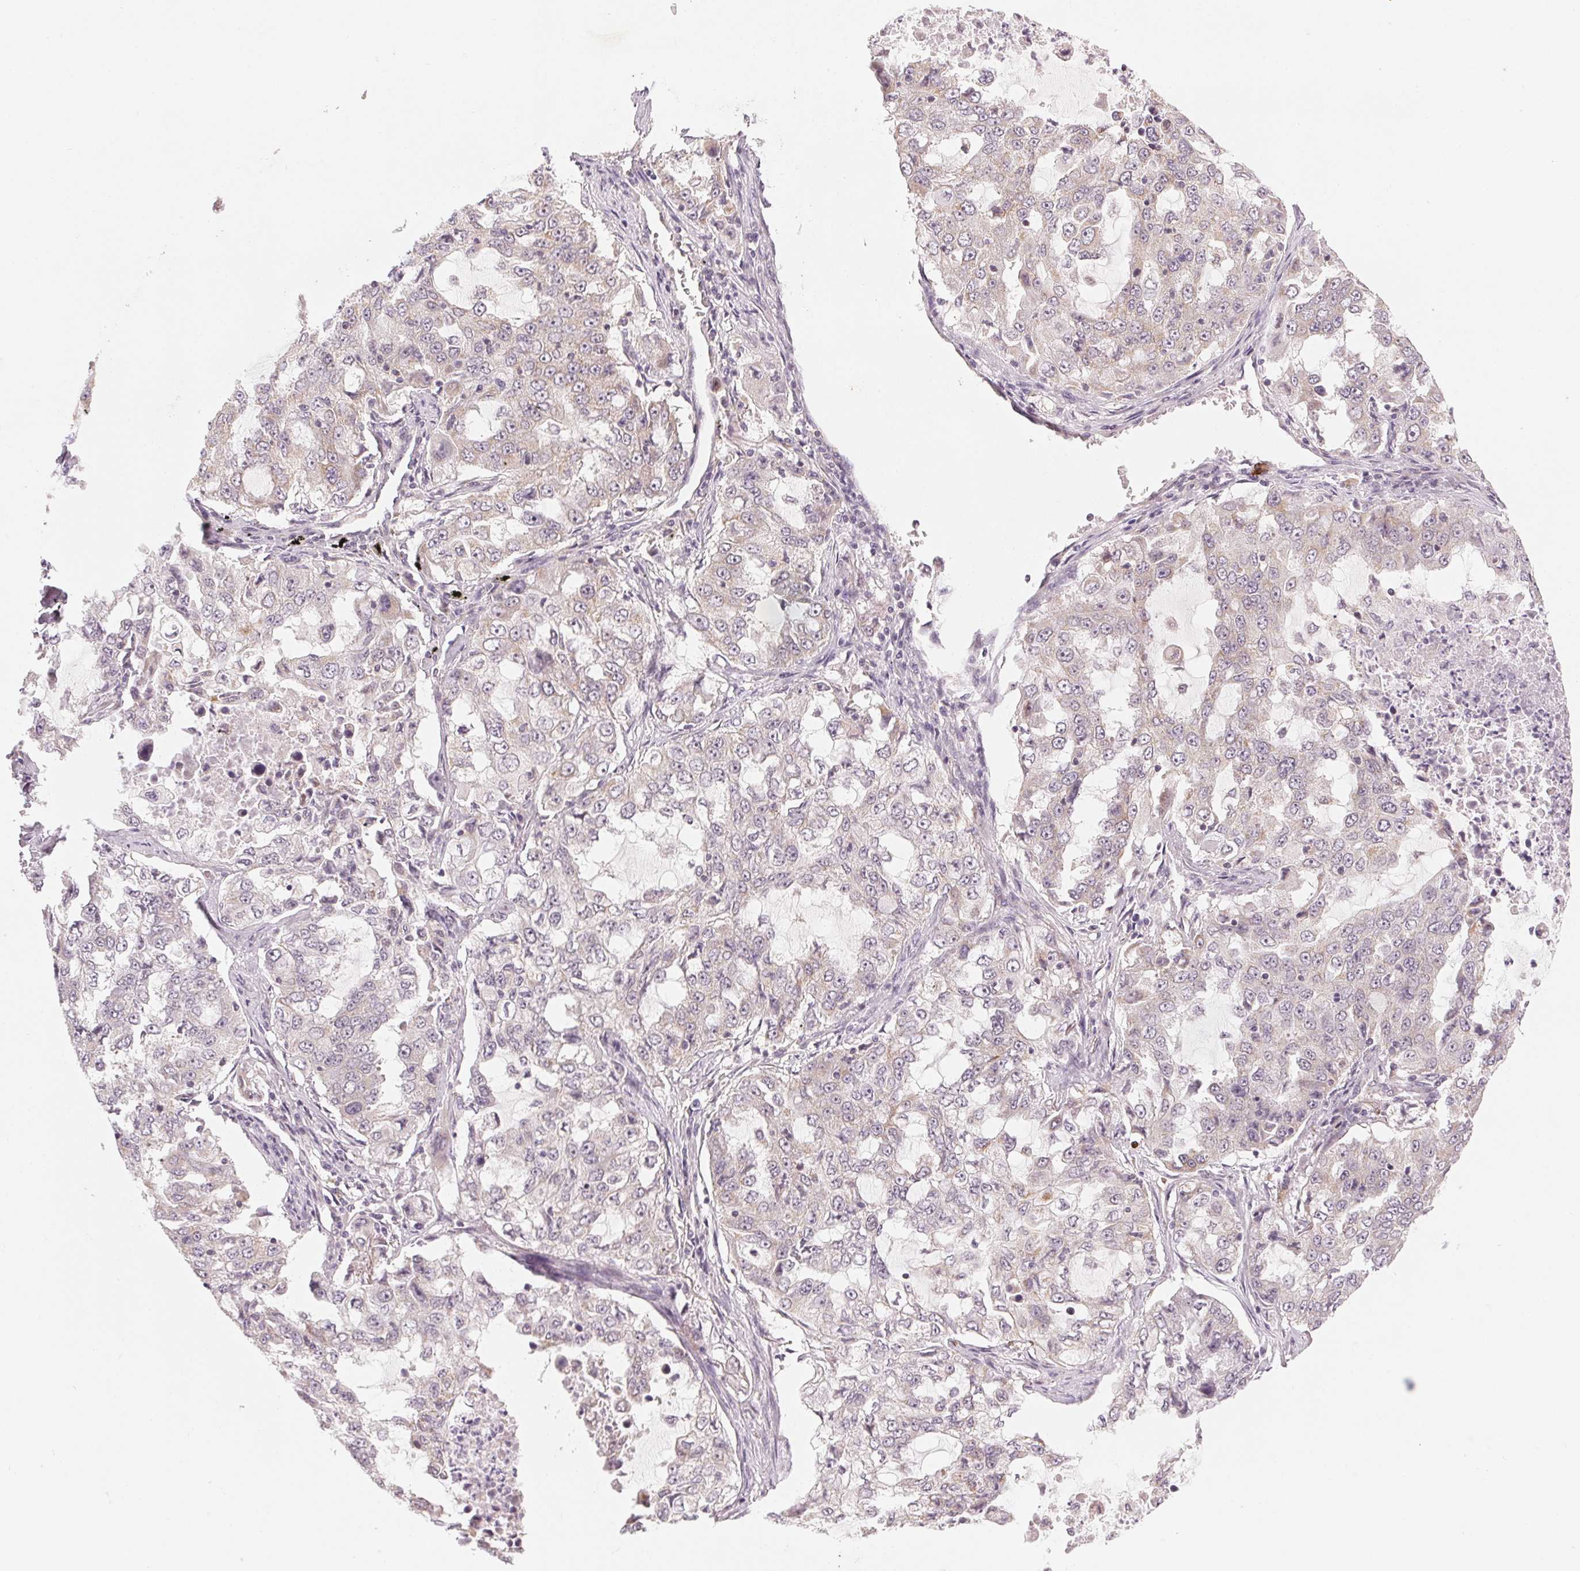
{"staining": {"intensity": "negative", "quantity": "none", "location": "none"}, "tissue": "lung cancer", "cell_type": "Tumor cells", "image_type": "cancer", "snomed": [{"axis": "morphology", "description": "Adenocarcinoma, NOS"}, {"axis": "topography", "description": "Lung"}], "caption": "Adenocarcinoma (lung) was stained to show a protein in brown. There is no significant positivity in tumor cells. Brightfield microscopy of IHC stained with DAB (3,3'-diaminobenzidine) (brown) and hematoxylin (blue), captured at high magnification.", "gene": "NCOA4", "patient": {"sex": "female", "age": 61}}